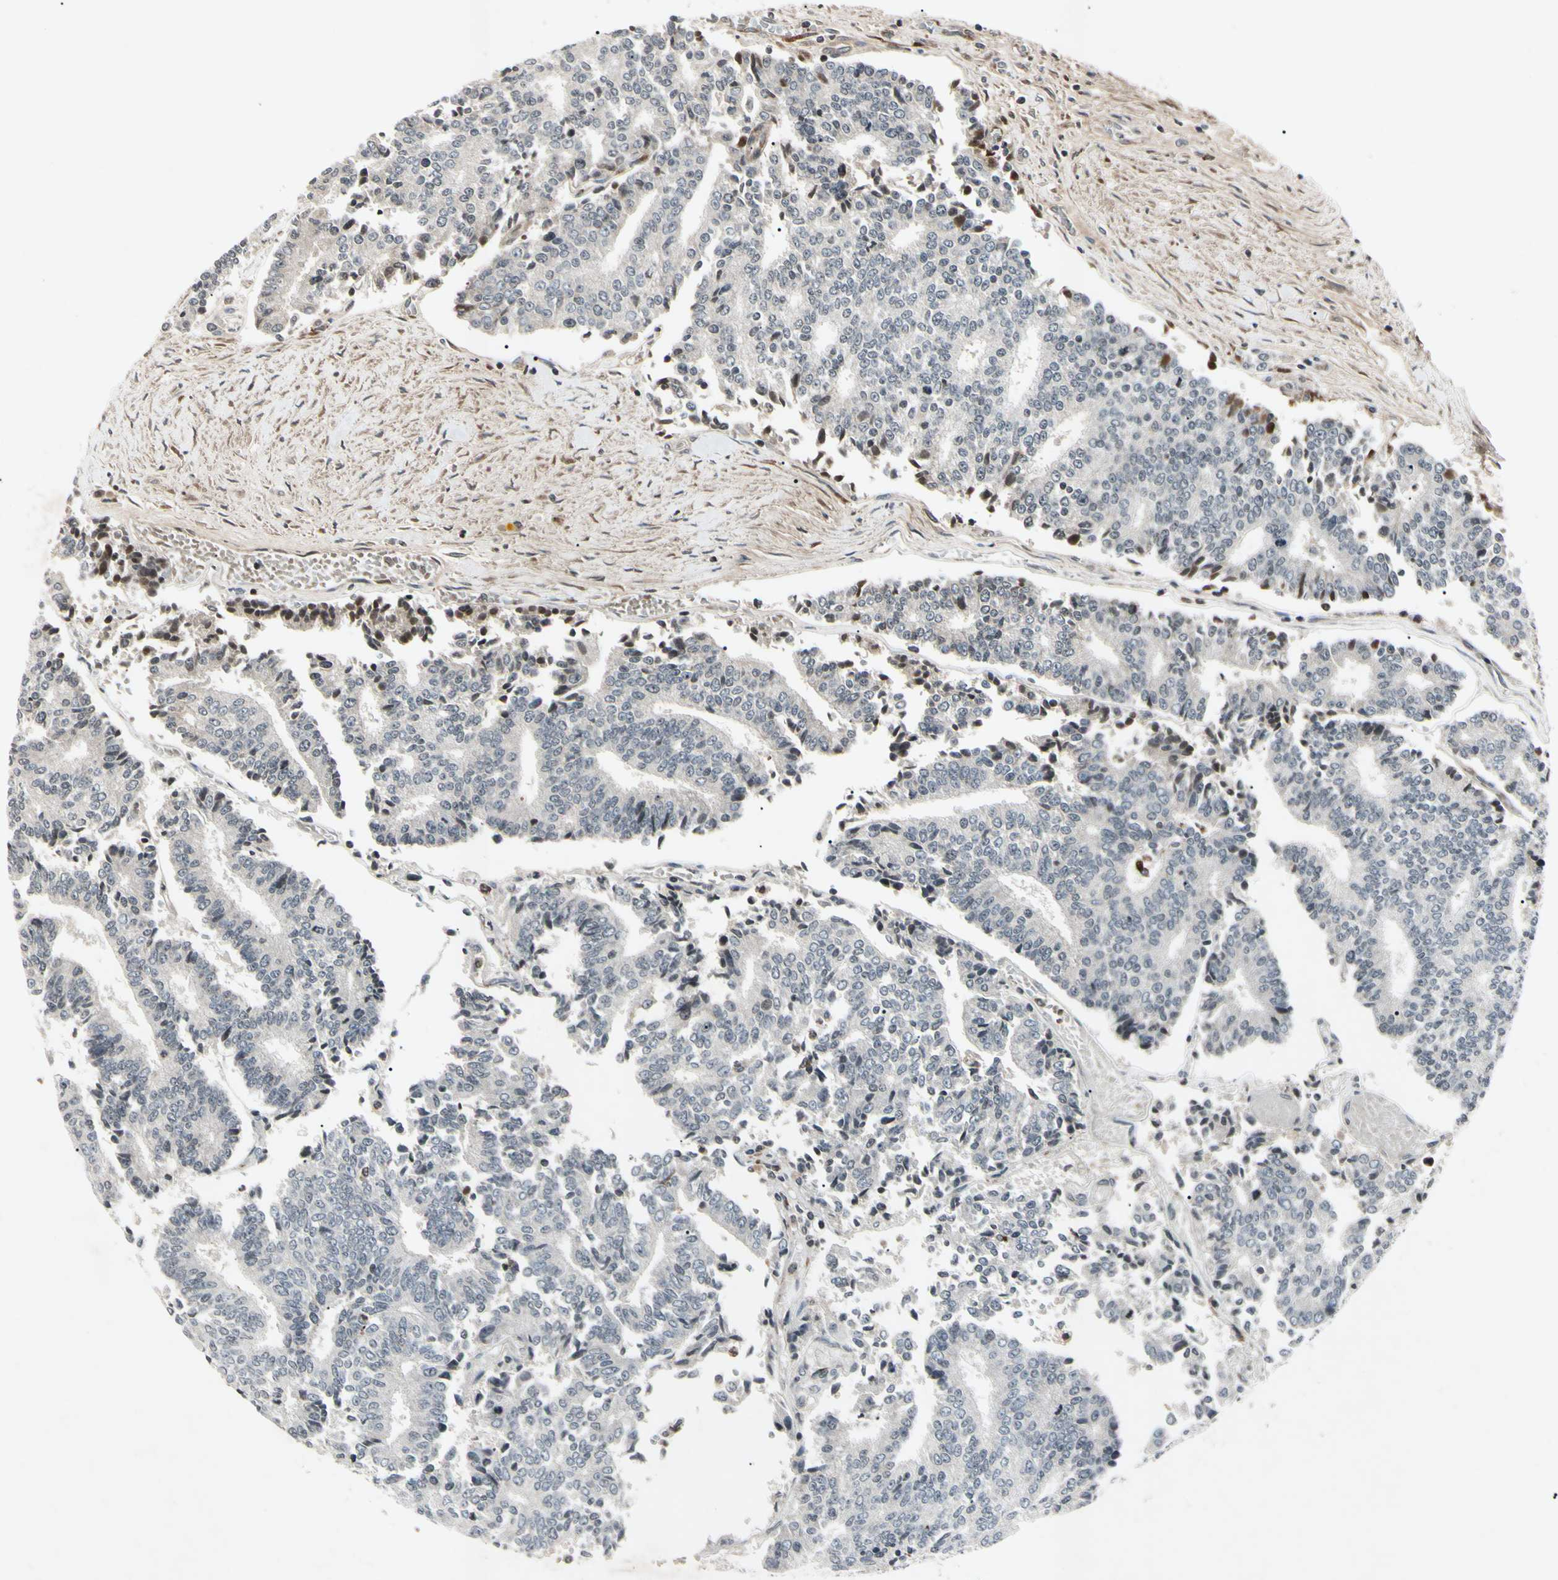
{"staining": {"intensity": "negative", "quantity": "none", "location": "none"}, "tissue": "prostate cancer", "cell_type": "Tumor cells", "image_type": "cancer", "snomed": [{"axis": "morphology", "description": "Normal tissue, NOS"}, {"axis": "morphology", "description": "Adenocarcinoma, High grade"}, {"axis": "topography", "description": "Prostate"}, {"axis": "topography", "description": "Seminal veicle"}], "caption": "Image shows no protein expression in tumor cells of high-grade adenocarcinoma (prostate) tissue. The staining is performed using DAB (3,3'-diaminobenzidine) brown chromogen with nuclei counter-stained in using hematoxylin.", "gene": "AEBP1", "patient": {"sex": "male", "age": 55}}